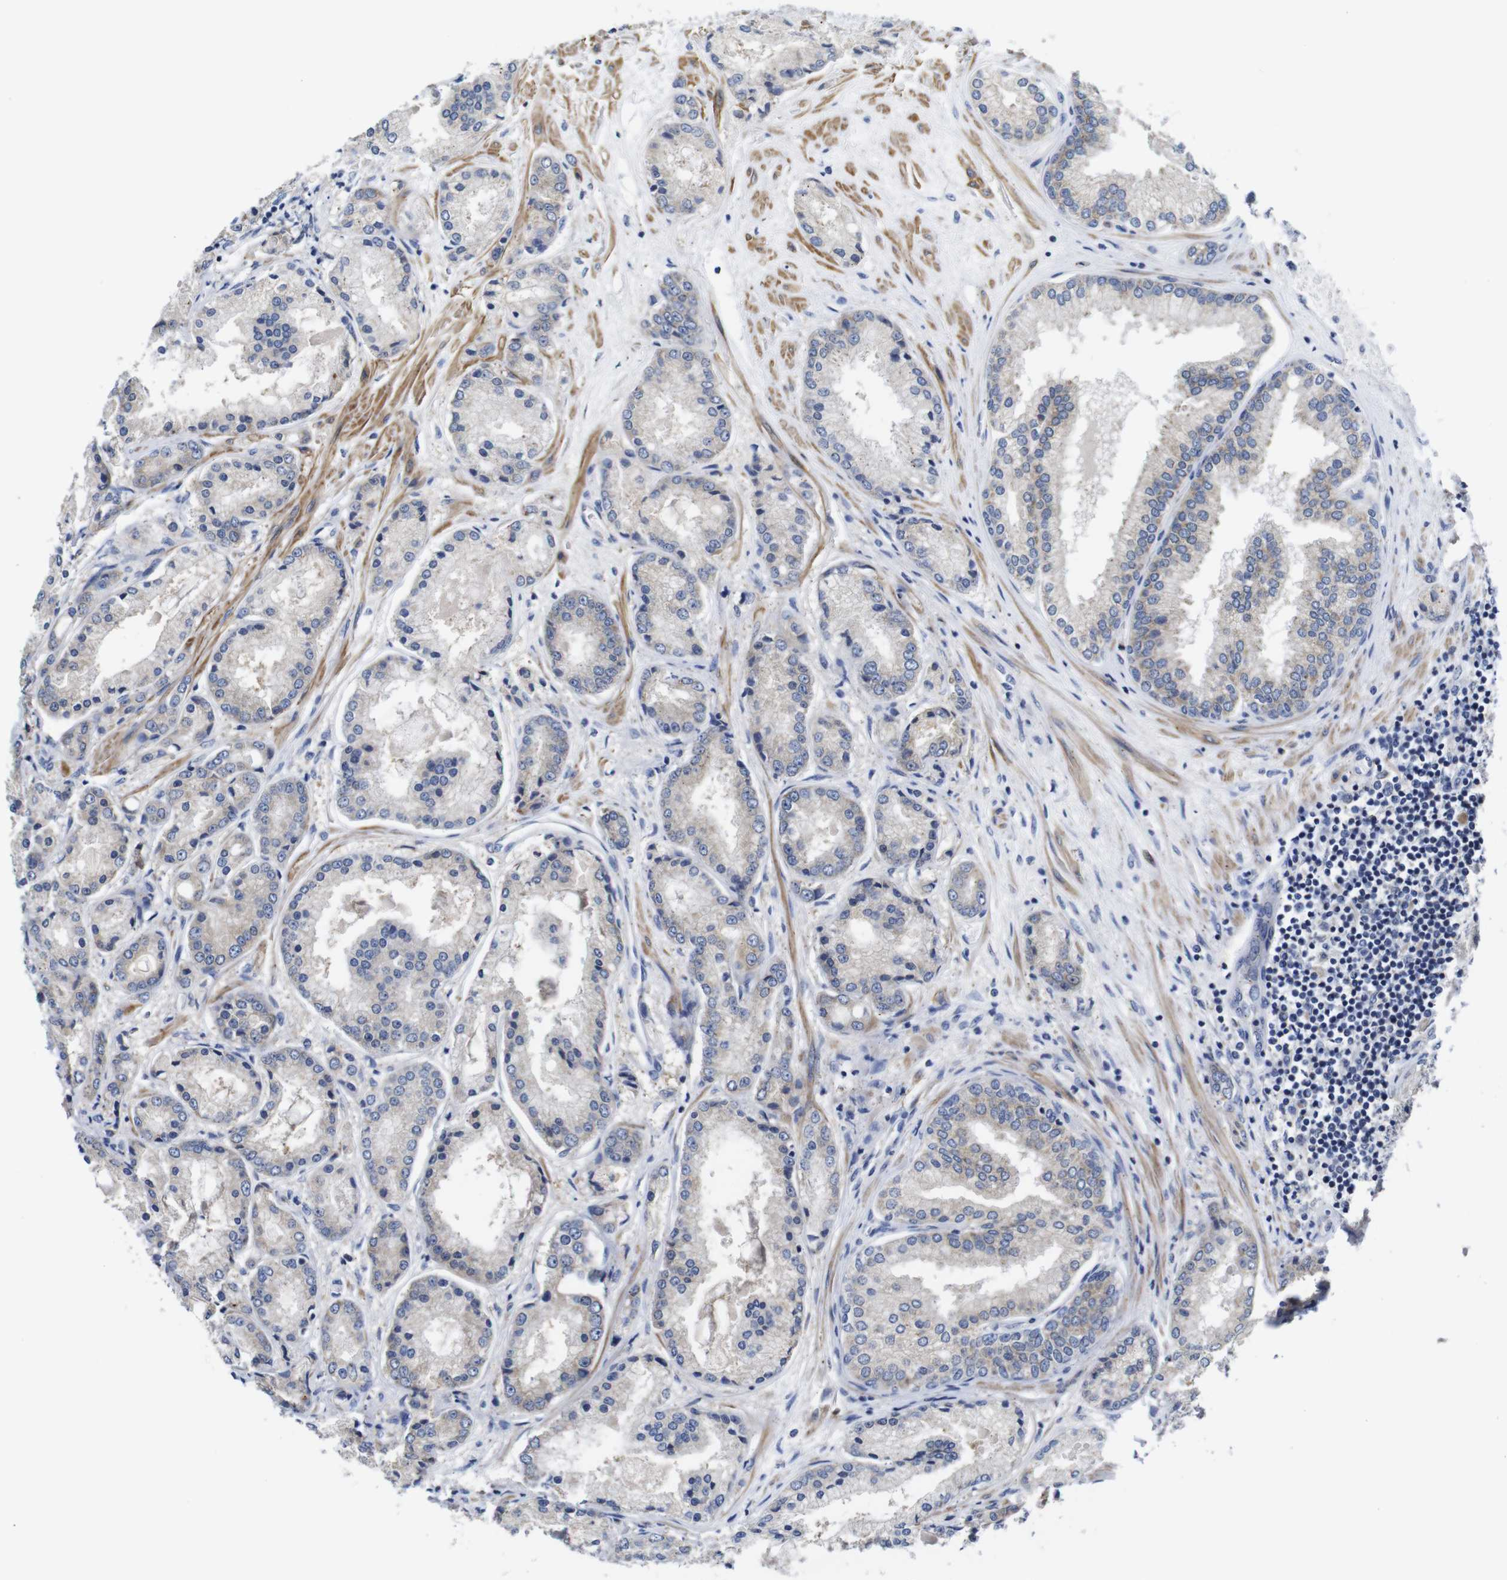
{"staining": {"intensity": "negative", "quantity": "none", "location": "none"}, "tissue": "prostate cancer", "cell_type": "Tumor cells", "image_type": "cancer", "snomed": [{"axis": "morphology", "description": "Adenocarcinoma, High grade"}, {"axis": "topography", "description": "Prostate"}], "caption": "Immunohistochemistry (IHC) image of neoplastic tissue: human prostate adenocarcinoma (high-grade) stained with DAB exhibits no significant protein positivity in tumor cells.", "gene": "DDRGK1", "patient": {"sex": "male", "age": 59}}